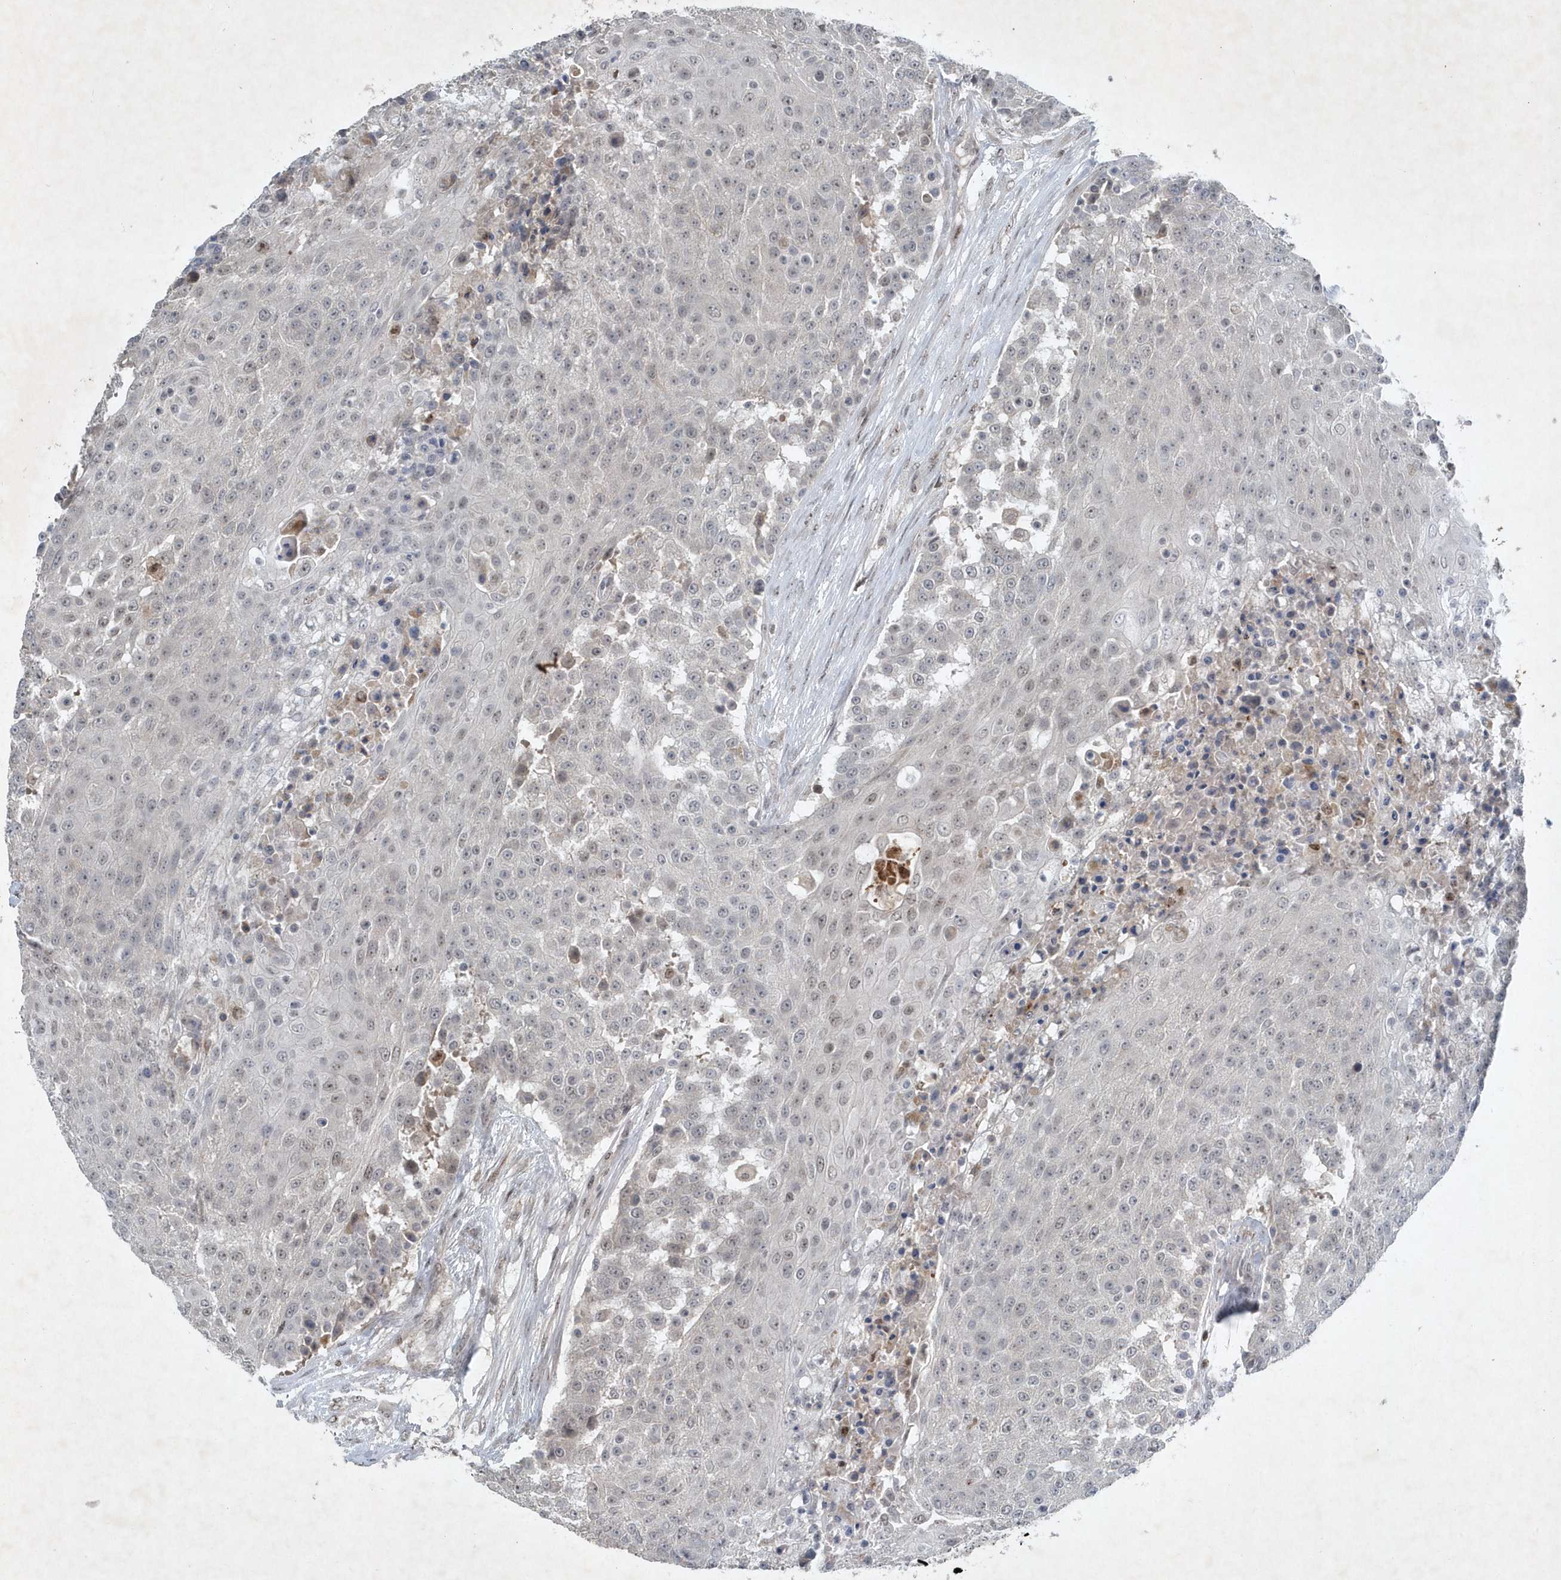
{"staining": {"intensity": "negative", "quantity": "none", "location": "none"}, "tissue": "urothelial cancer", "cell_type": "Tumor cells", "image_type": "cancer", "snomed": [{"axis": "morphology", "description": "Urothelial carcinoma, High grade"}, {"axis": "topography", "description": "Urinary bladder"}], "caption": "The histopathology image reveals no staining of tumor cells in urothelial carcinoma (high-grade).", "gene": "QTRT2", "patient": {"sex": "female", "age": 63}}